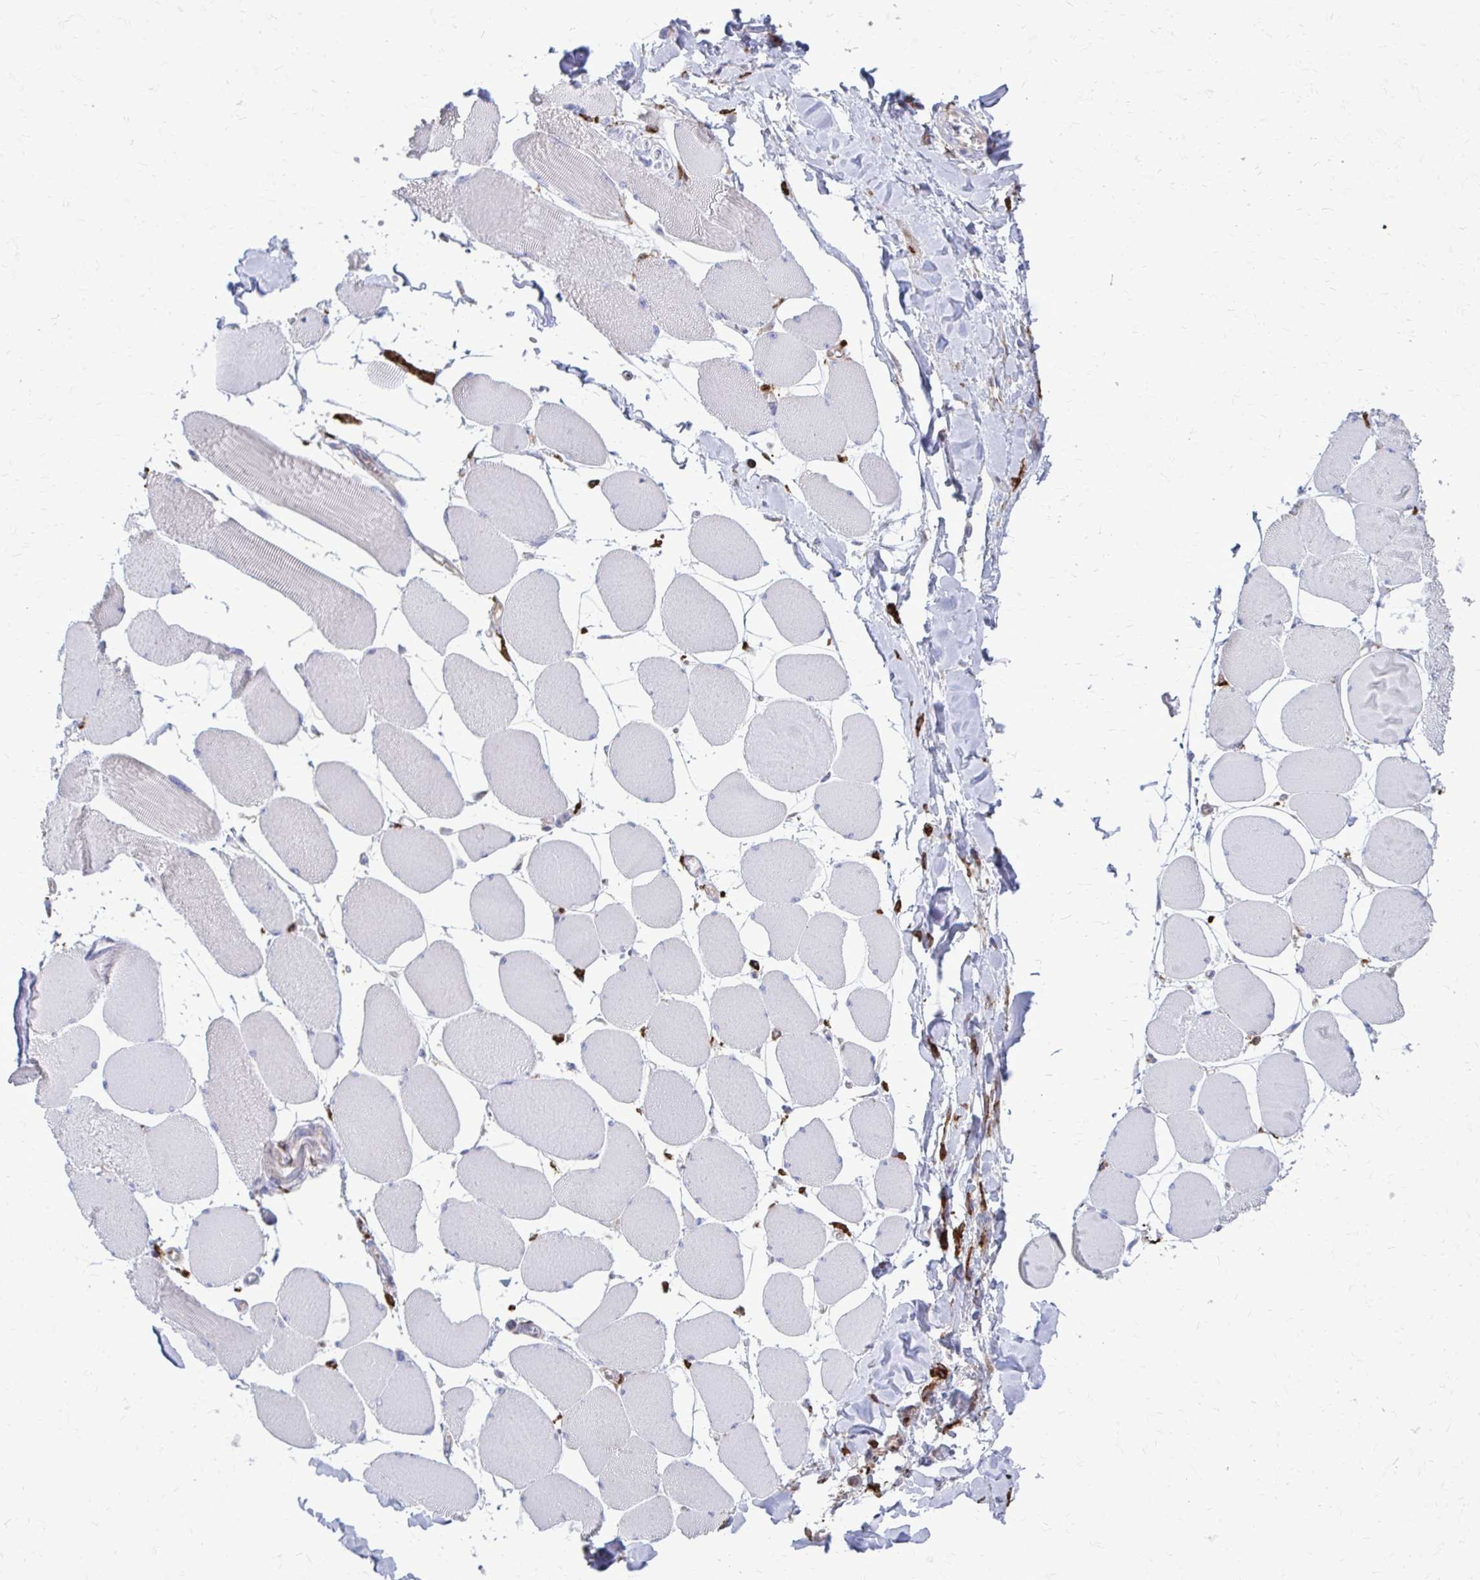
{"staining": {"intensity": "negative", "quantity": "none", "location": "none"}, "tissue": "skeletal muscle", "cell_type": "Myocytes", "image_type": "normal", "snomed": [{"axis": "morphology", "description": "Normal tissue, NOS"}, {"axis": "topography", "description": "Skeletal muscle"}], "caption": "This is an IHC photomicrograph of unremarkable human skeletal muscle. There is no expression in myocytes.", "gene": "CLTA", "patient": {"sex": "female", "age": 75}}